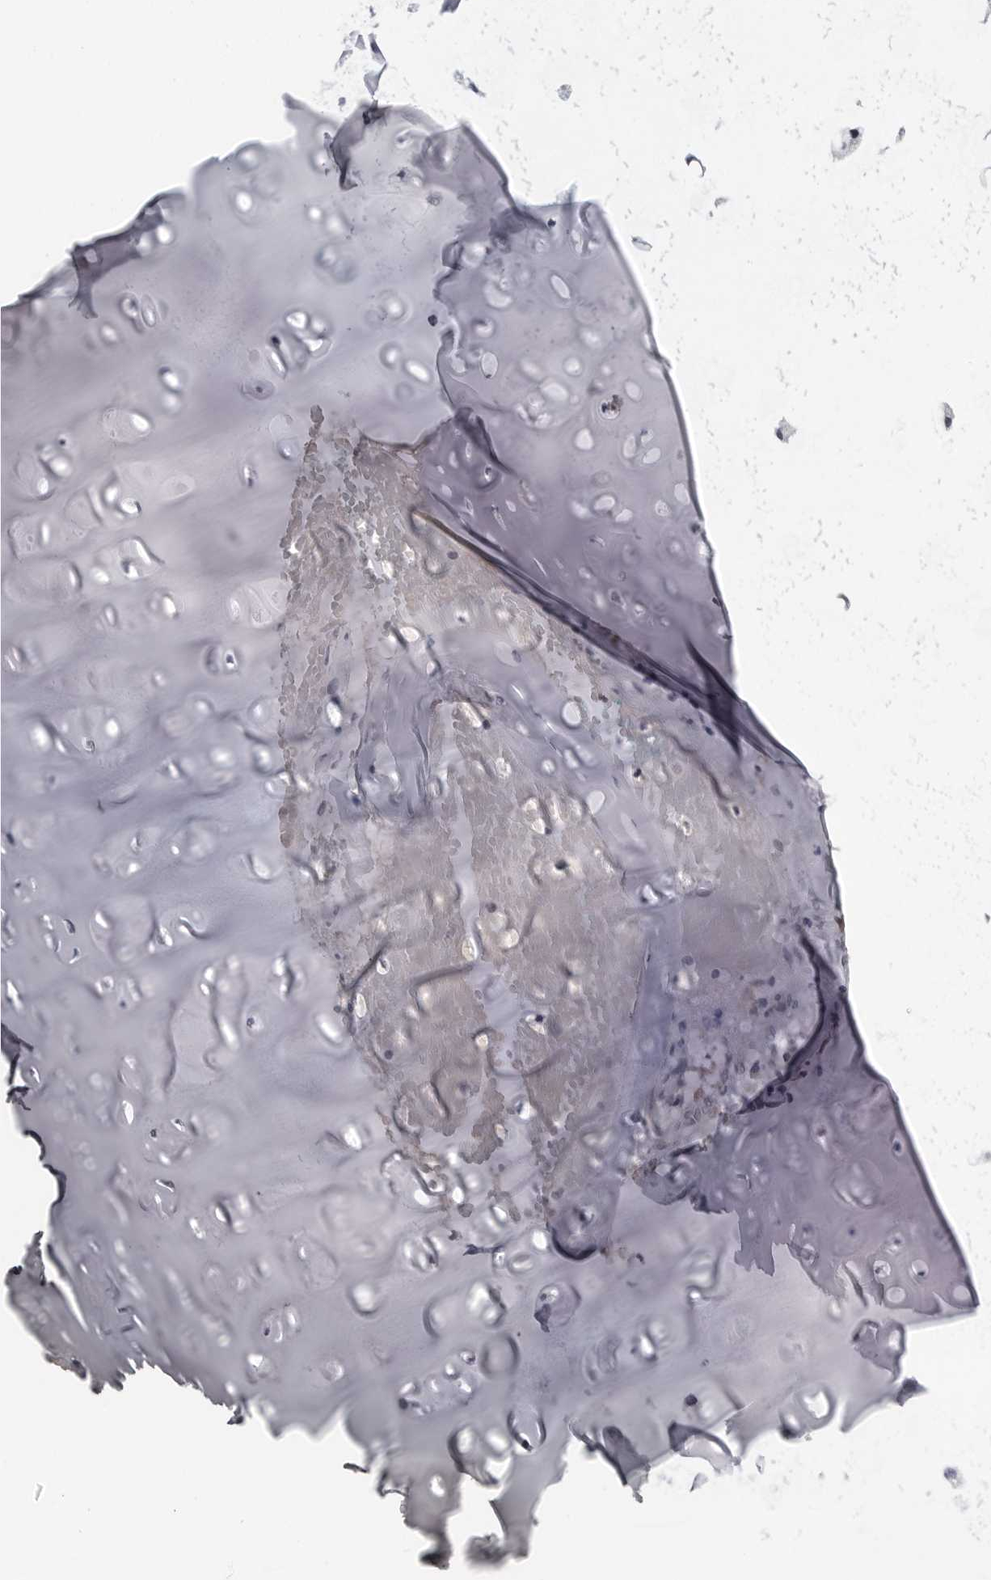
{"staining": {"intensity": "negative", "quantity": "none", "location": "none"}, "tissue": "adipose tissue", "cell_type": "Adipocytes", "image_type": "normal", "snomed": [{"axis": "morphology", "description": "Normal tissue, NOS"}, {"axis": "morphology", "description": "Basal cell carcinoma"}, {"axis": "topography", "description": "Cartilage tissue"}, {"axis": "topography", "description": "Nasopharynx"}, {"axis": "topography", "description": "Oral tissue"}], "caption": "Immunohistochemical staining of benign adipose tissue shows no significant staining in adipocytes.", "gene": "CDK20", "patient": {"sex": "female", "age": 77}}